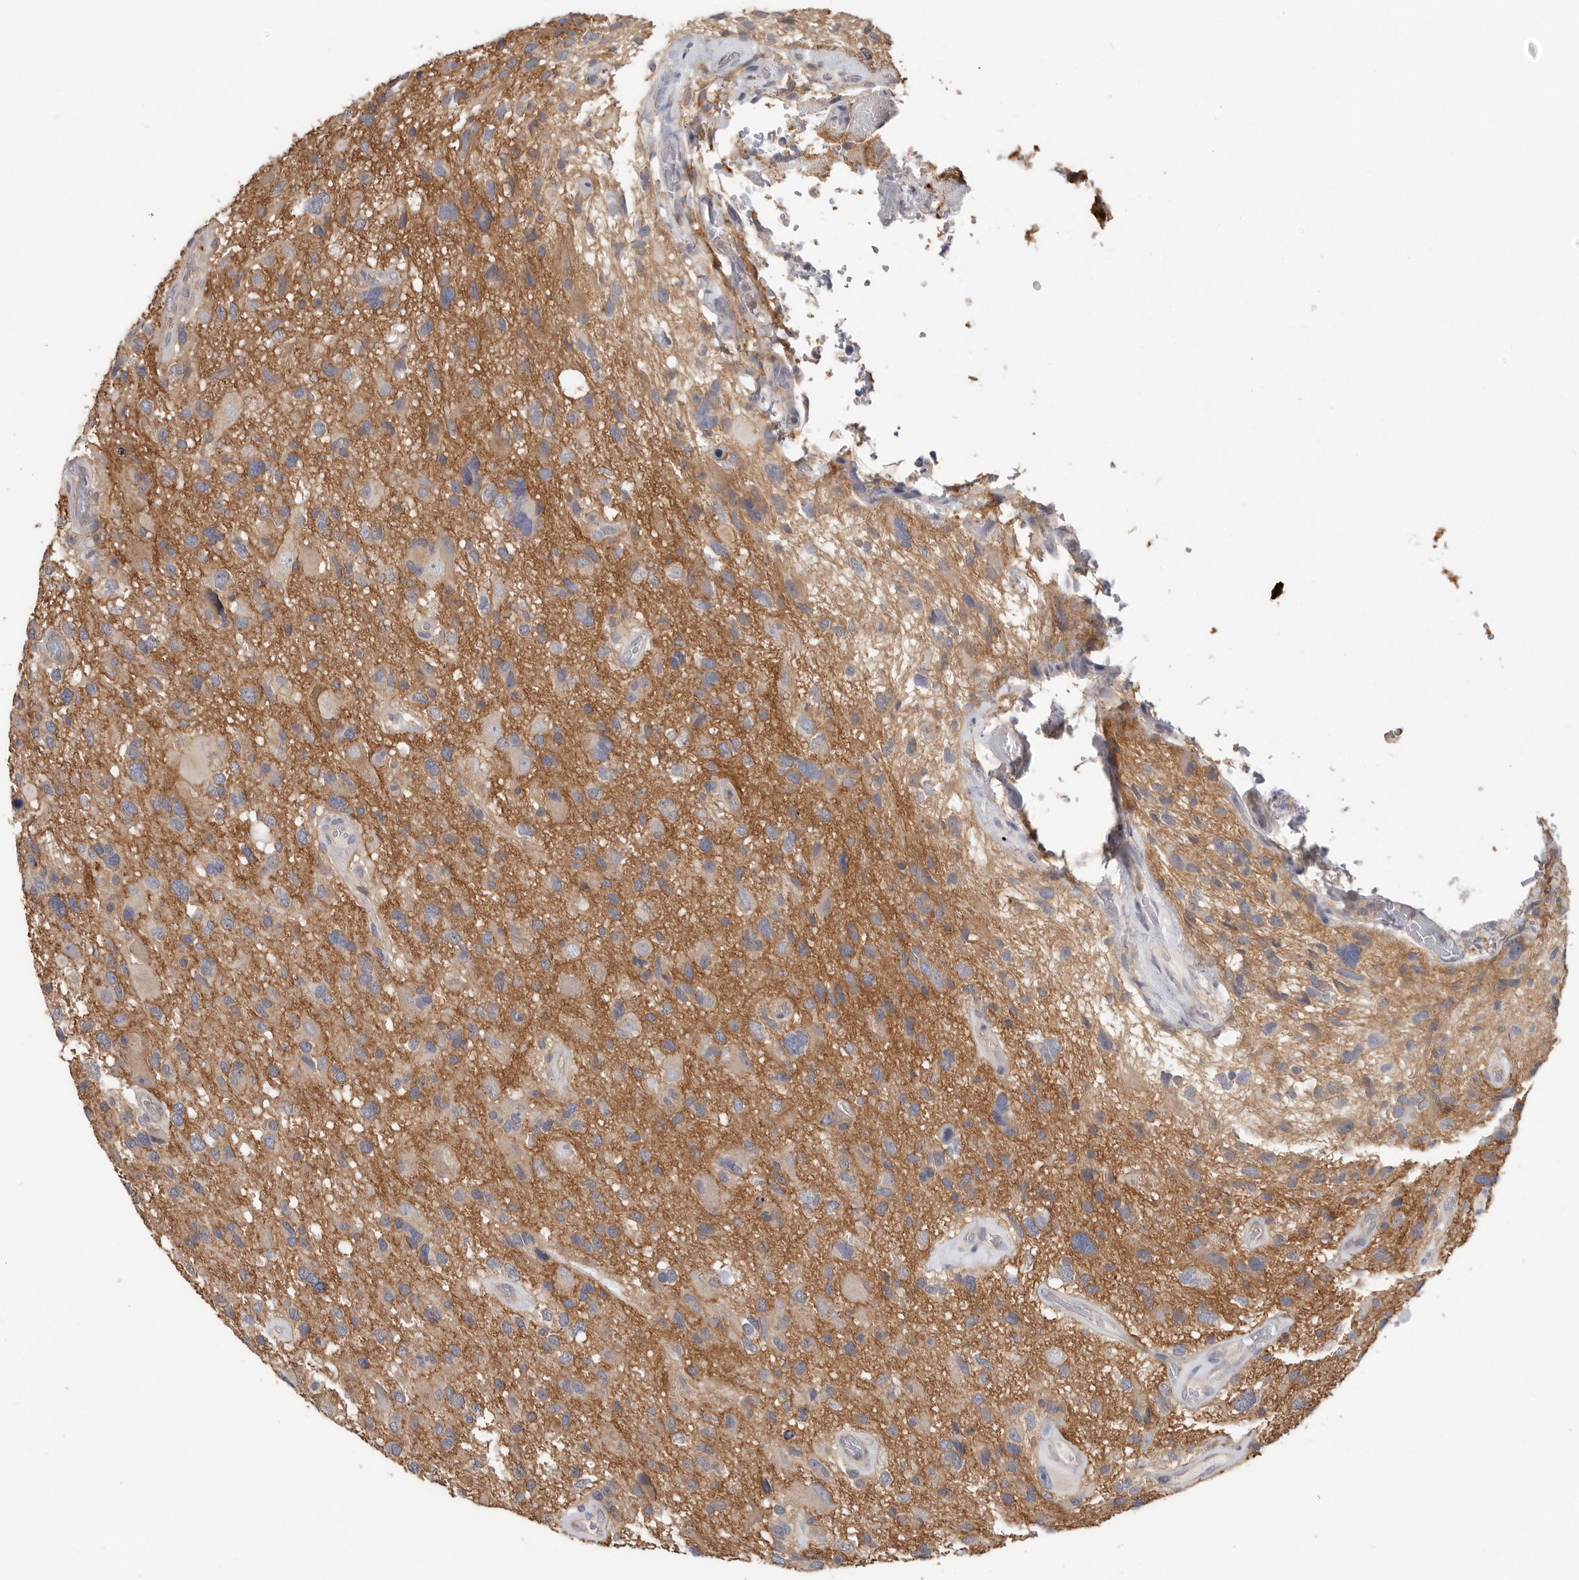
{"staining": {"intensity": "weak", "quantity": "<25%", "location": "cytoplasmic/membranous"}, "tissue": "glioma", "cell_type": "Tumor cells", "image_type": "cancer", "snomed": [{"axis": "morphology", "description": "Glioma, malignant, High grade"}, {"axis": "topography", "description": "Brain"}], "caption": "IHC micrograph of neoplastic tissue: human malignant high-grade glioma stained with DAB (3,3'-diaminobenzidine) demonstrates no significant protein expression in tumor cells.", "gene": "WDTC1", "patient": {"sex": "male", "age": 33}}